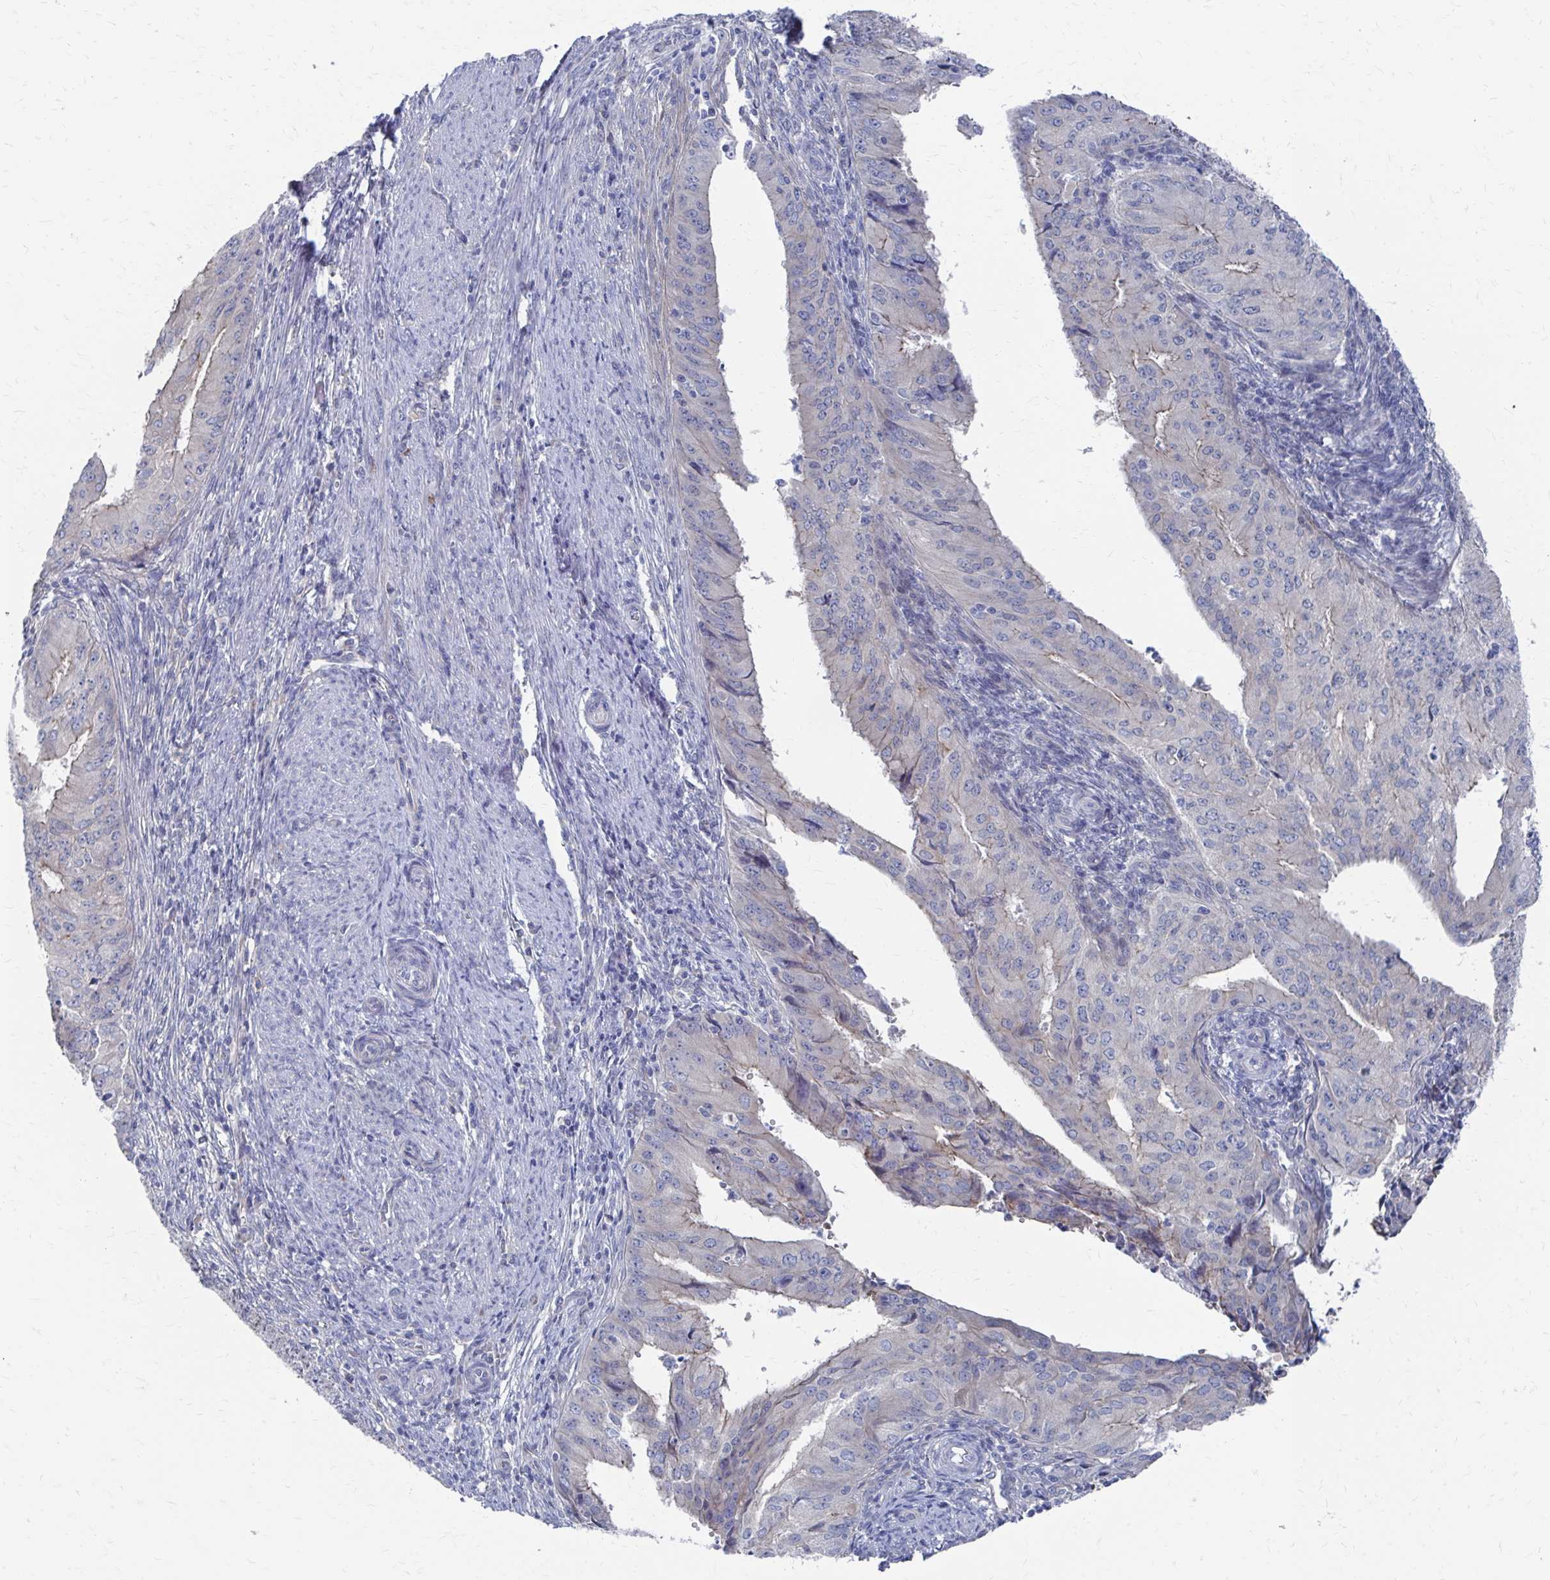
{"staining": {"intensity": "negative", "quantity": "none", "location": "none"}, "tissue": "endometrial cancer", "cell_type": "Tumor cells", "image_type": "cancer", "snomed": [{"axis": "morphology", "description": "Adenocarcinoma, NOS"}, {"axis": "topography", "description": "Endometrium"}], "caption": "Immunohistochemistry (IHC) photomicrograph of neoplastic tissue: human endometrial cancer (adenocarcinoma) stained with DAB shows no significant protein staining in tumor cells.", "gene": "PLEKHG7", "patient": {"sex": "female", "age": 50}}